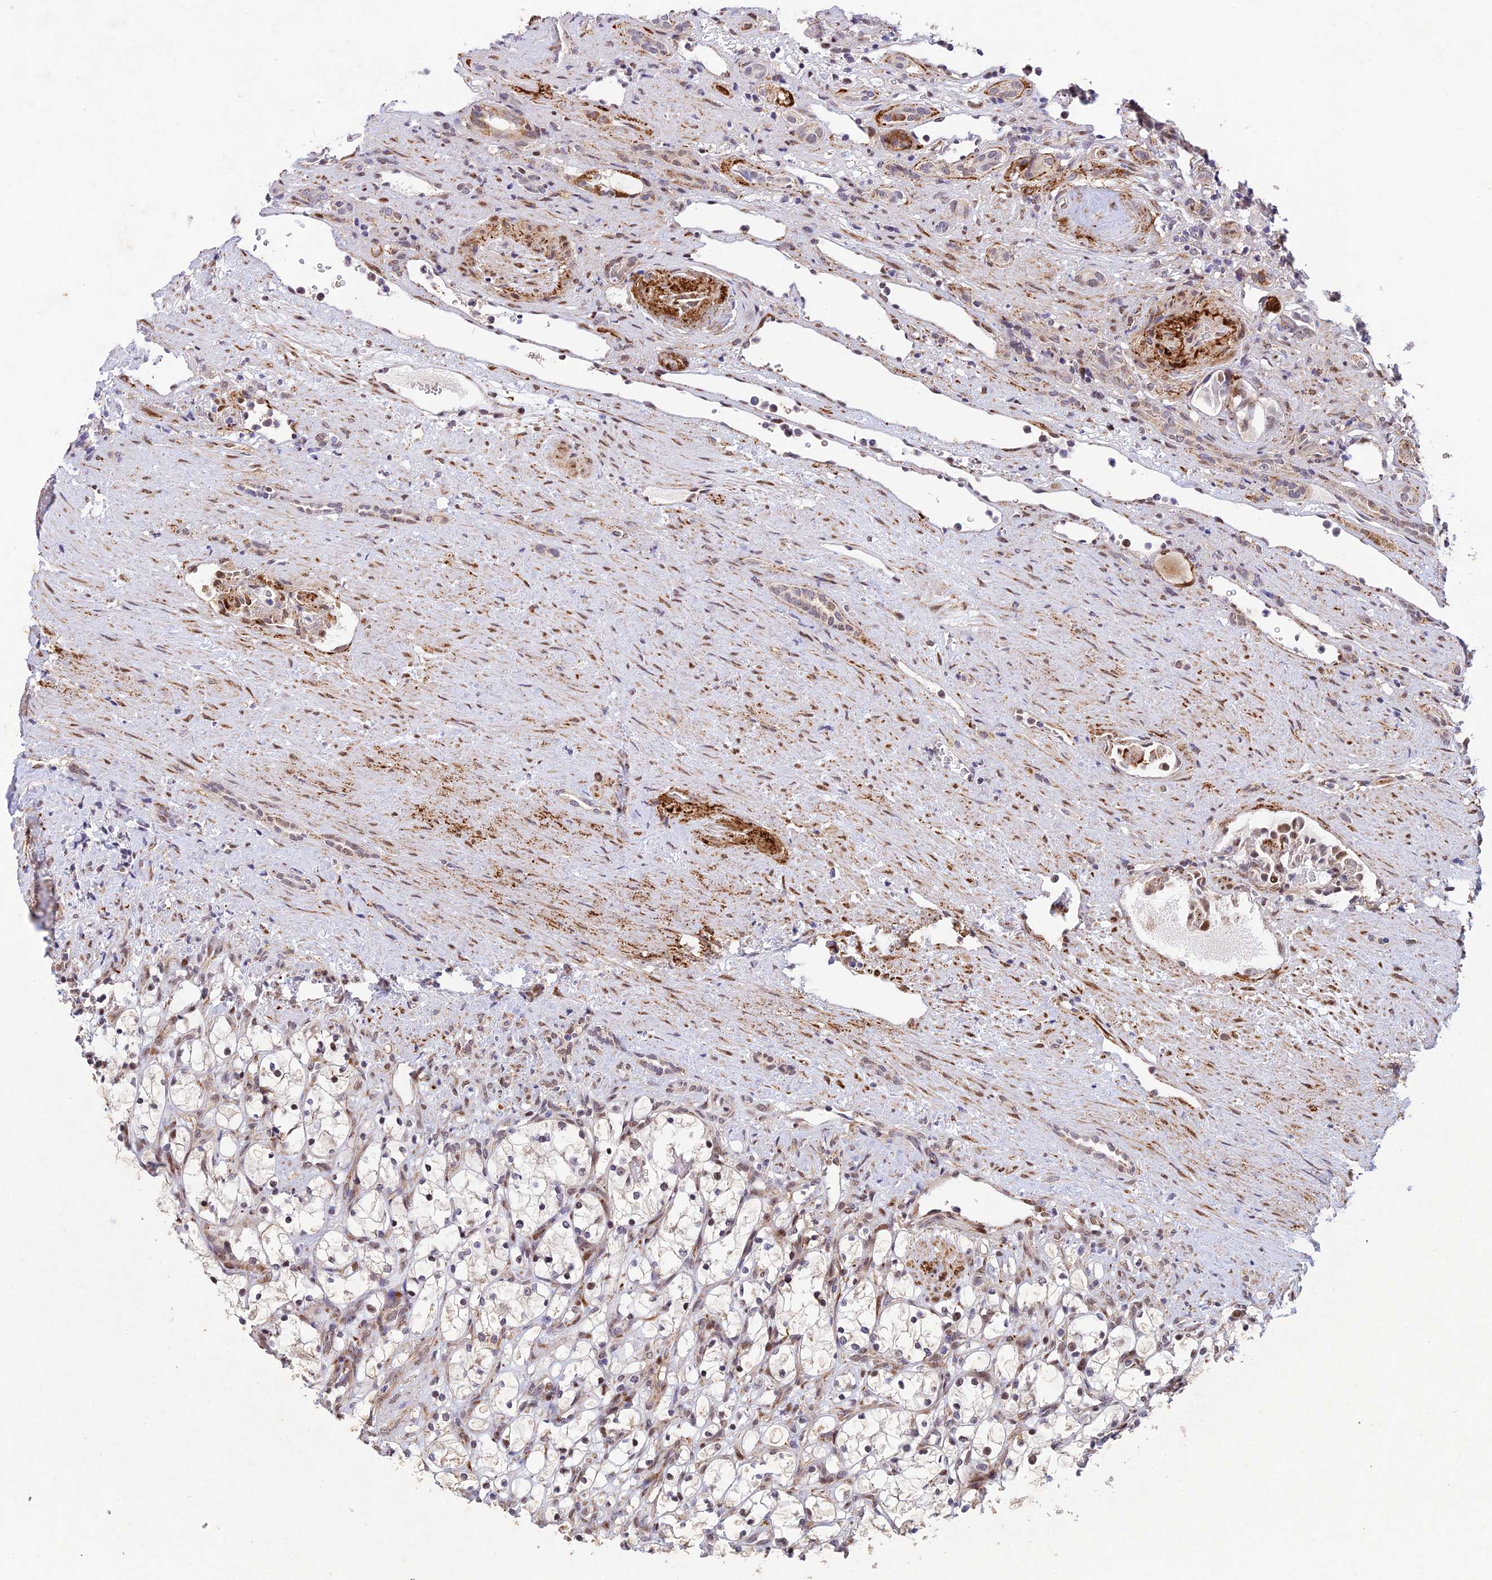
{"staining": {"intensity": "weak", "quantity": "<25%", "location": "nuclear"}, "tissue": "renal cancer", "cell_type": "Tumor cells", "image_type": "cancer", "snomed": [{"axis": "morphology", "description": "Adenocarcinoma, NOS"}, {"axis": "topography", "description": "Kidney"}], "caption": "Immunohistochemistry micrograph of neoplastic tissue: renal cancer (adenocarcinoma) stained with DAB exhibits no significant protein staining in tumor cells.", "gene": "WDR55", "patient": {"sex": "female", "age": 69}}